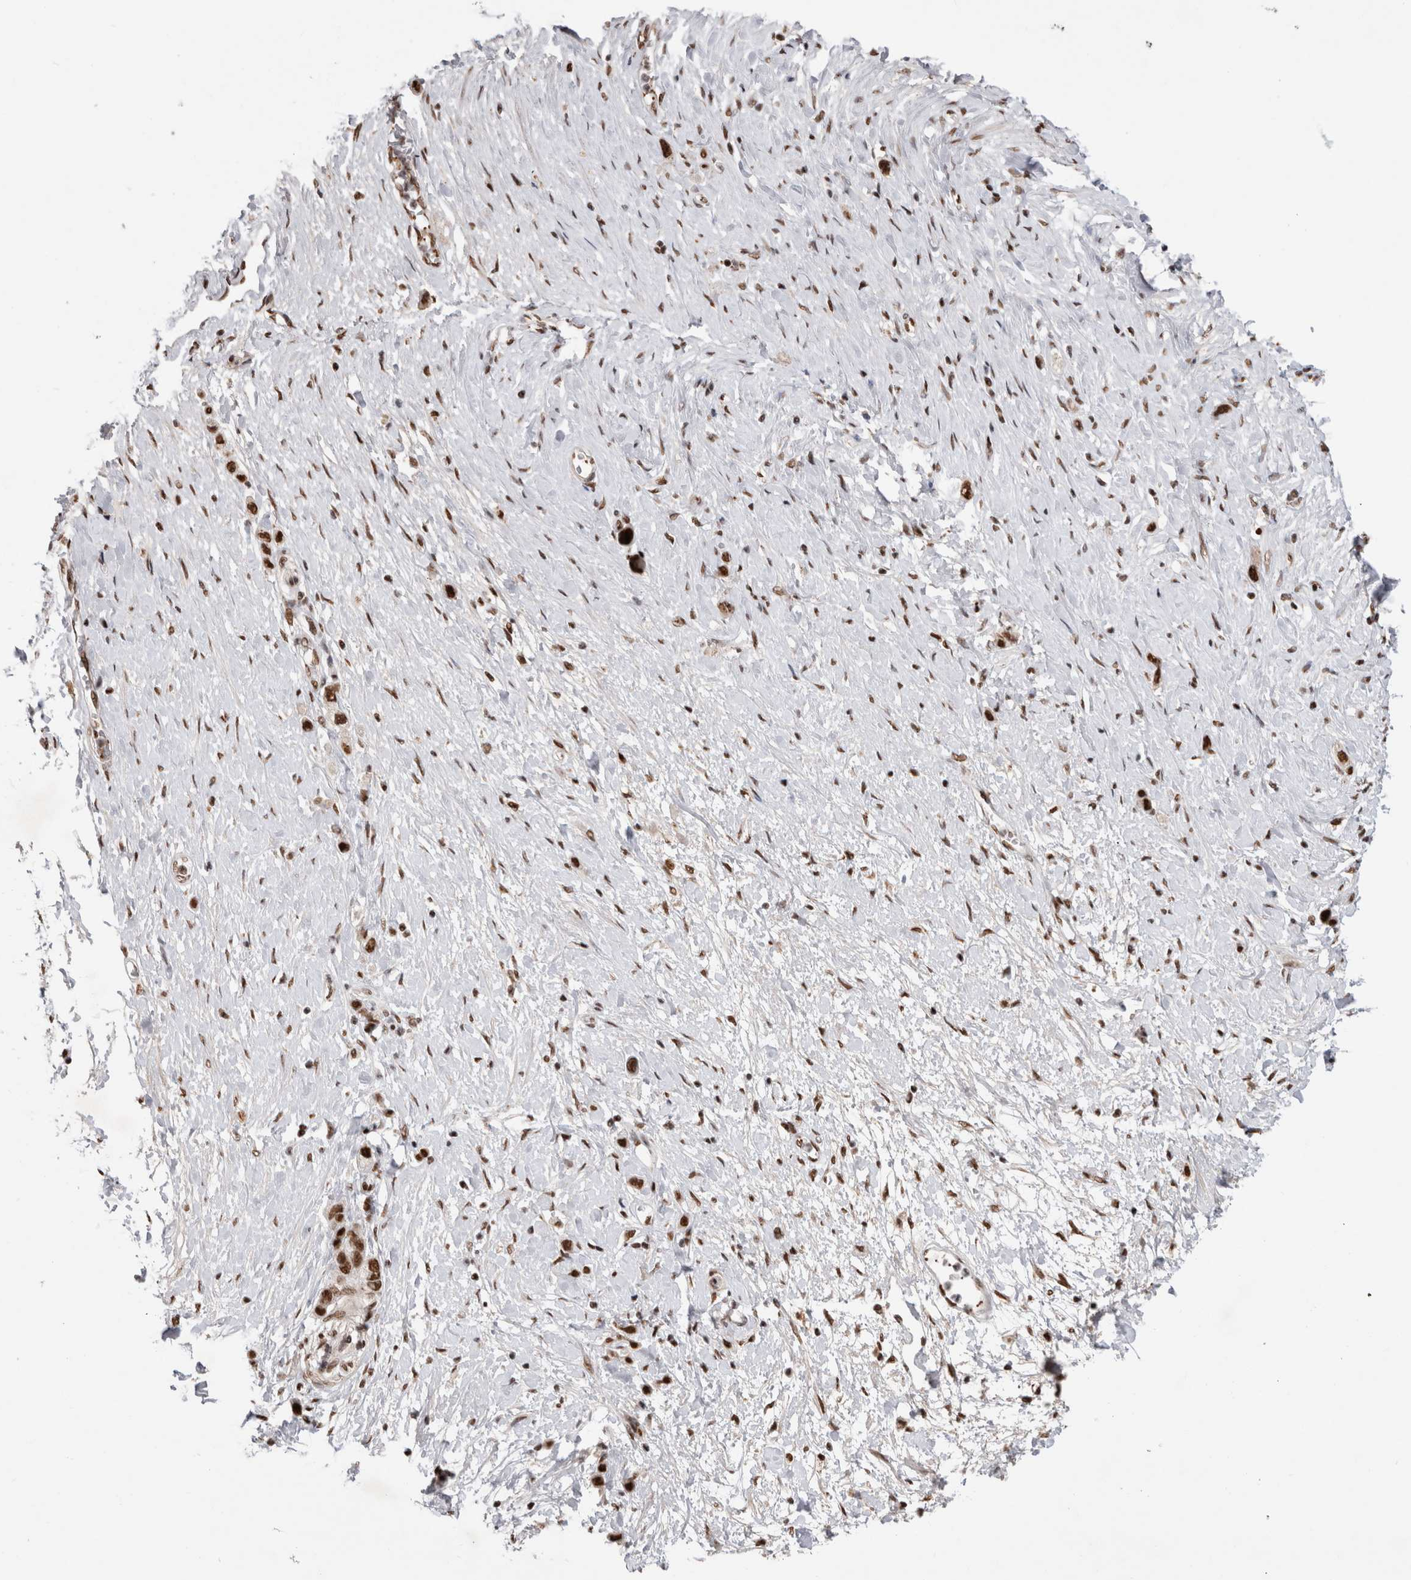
{"staining": {"intensity": "strong", "quantity": ">75%", "location": "nuclear"}, "tissue": "stomach cancer", "cell_type": "Tumor cells", "image_type": "cancer", "snomed": [{"axis": "morphology", "description": "Adenocarcinoma, NOS"}, {"axis": "topography", "description": "Stomach"}], "caption": "Immunohistochemical staining of human adenocarcinoma (stomach) demonstrates strong nuclear protein positivity in approximately >75% of tumor cells.", "gene": "EYA2", "patient": {"sex": "female", "age": 65}}